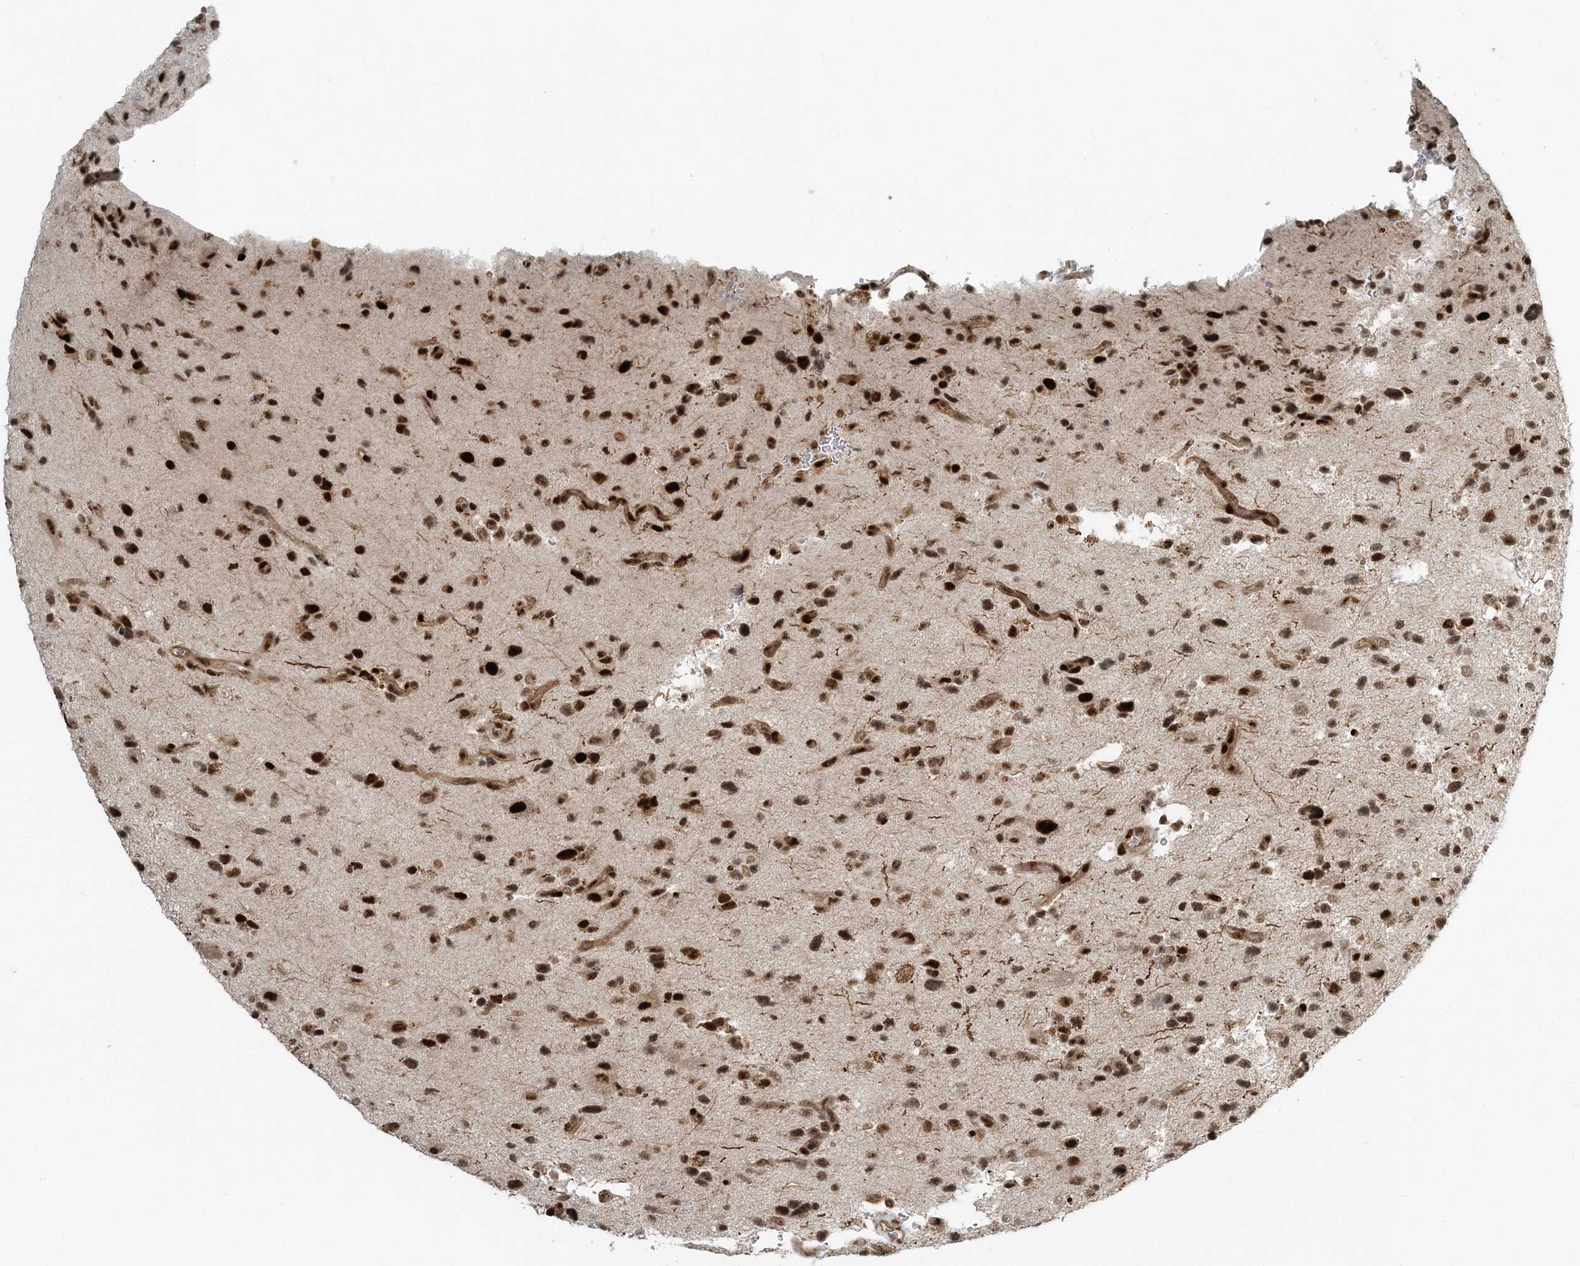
{"staining": {"intensity": "strong", "quantity": ">75%", "location": "nuclear"}, "tissue": "glioma", "cell_type": "Tumor cells", "image_type": "cancer", "snomed": [{"axis": "morphology", "description": "Glioma, malignant, High grade"}, {"axis": "topography", "description": "Brain"}], "caption": "Brown immunohistochemical staining in human glioma demonstrates strong nuclear expression in about >75% of tumor cells. Using DAB (brown) and hematoxylin (blue) stains, captured at high magnification using brightfield microscopy.", "gene": "CWC22", "patient": {"sex": "male", "age": 33}}